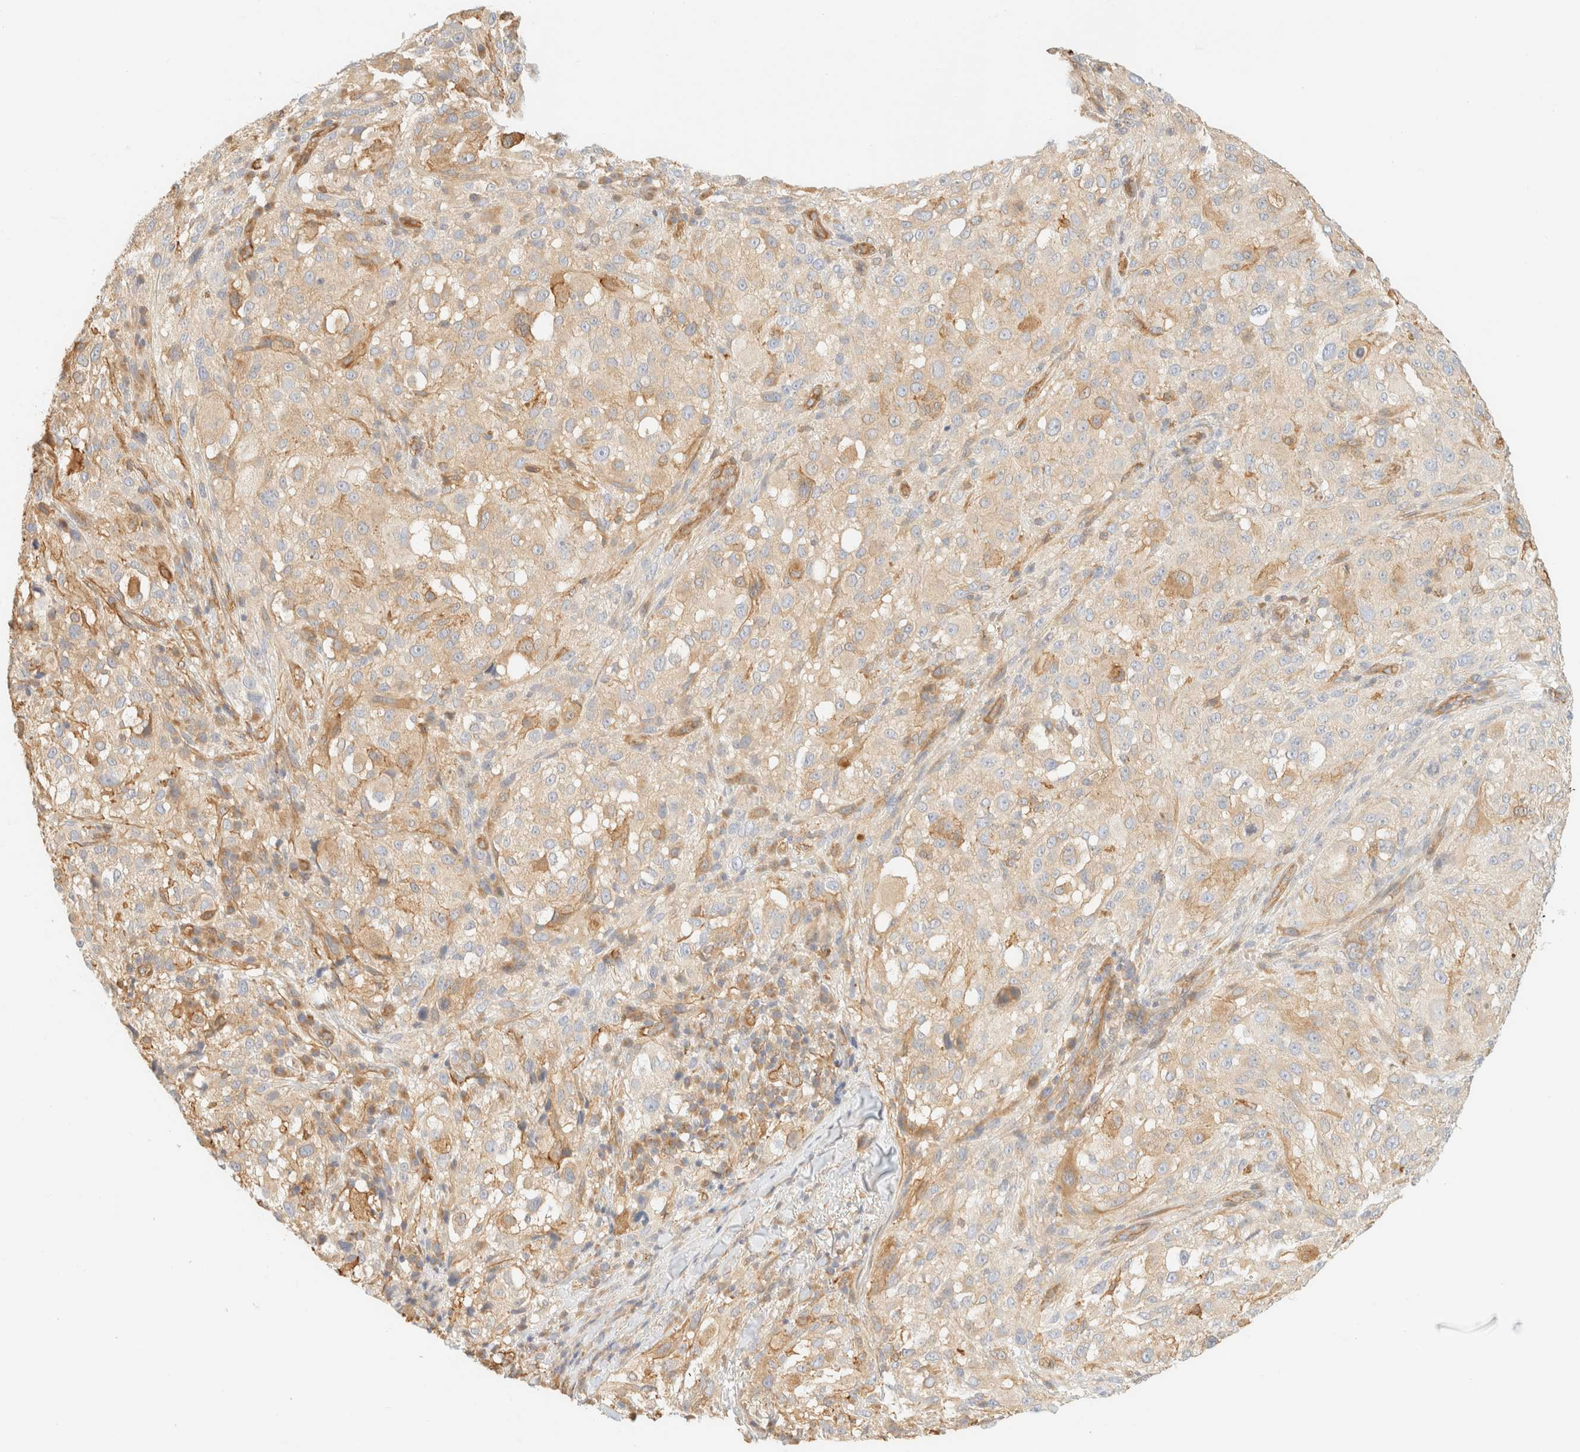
{"staining": {"intensity": "moderate", "quantity": "<25%", "location": "cytoplasmic/membranous"}, "tissue": "melanoma", "cell_type": "Tumor cells", "image_type": "cancer", "snomed": [{"axis": "morphology", "description": "Necrosis, NOS"}, {"axis": "morphology", "description": "Malignant melanoma, NOS"}, {"axis": "topography", "description": "Skin"}], "caption": "IHC histopathology image of neoplastic tissue: malignant melanoma stained using IHC demonstrates low levels of moderate protein expression localized specifically in the cytoplasmic/membranous of tumor cells, appearing as a cytoplasmic/membranous brown color.", "gene": "OTOP2", "patient": {"sex": "female", "age": 87}}